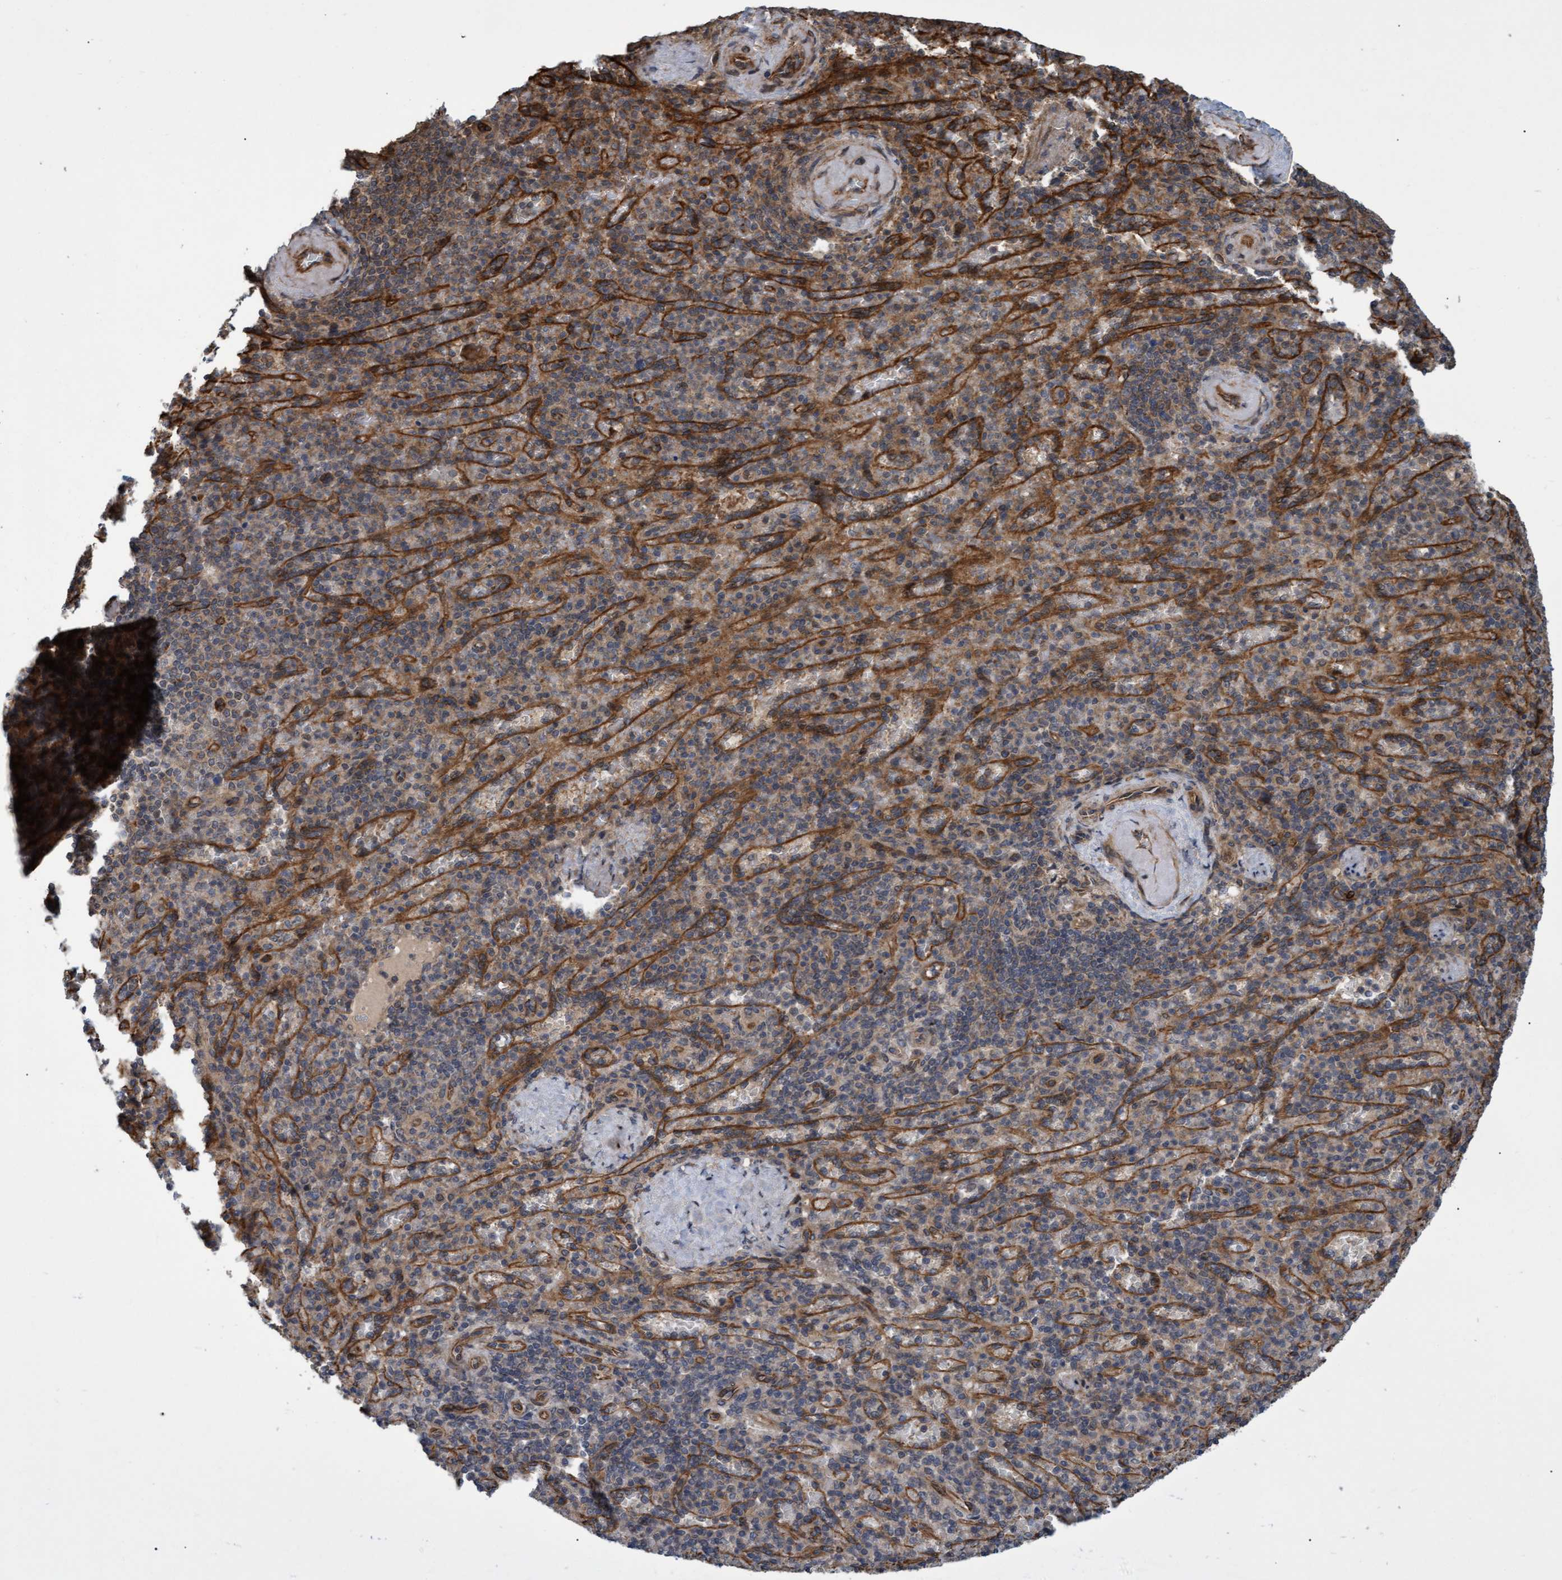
{"staining": {"intensity": "weak", "quantity": "25%-75%", "location": "cytoplasmic/membranous"}, "tissue": "spleen", "cell_type": "Cells in red pulp", "image_type": "normal", "snomed": [{"axis": "morphology", "description": "Normal tissue, NOS"}, {"axis": "topography", "description": "Spleen"}], "caption": "A photomicrograph showing weak cytoplasmic/membranous staining in approximately 25%-75% of cells in red pulp in normal spleen, as visualized by brown immunohistochemical staining.", "gene": "TNFRSF10B", "patient": {"sex": "female", "age": 74}}